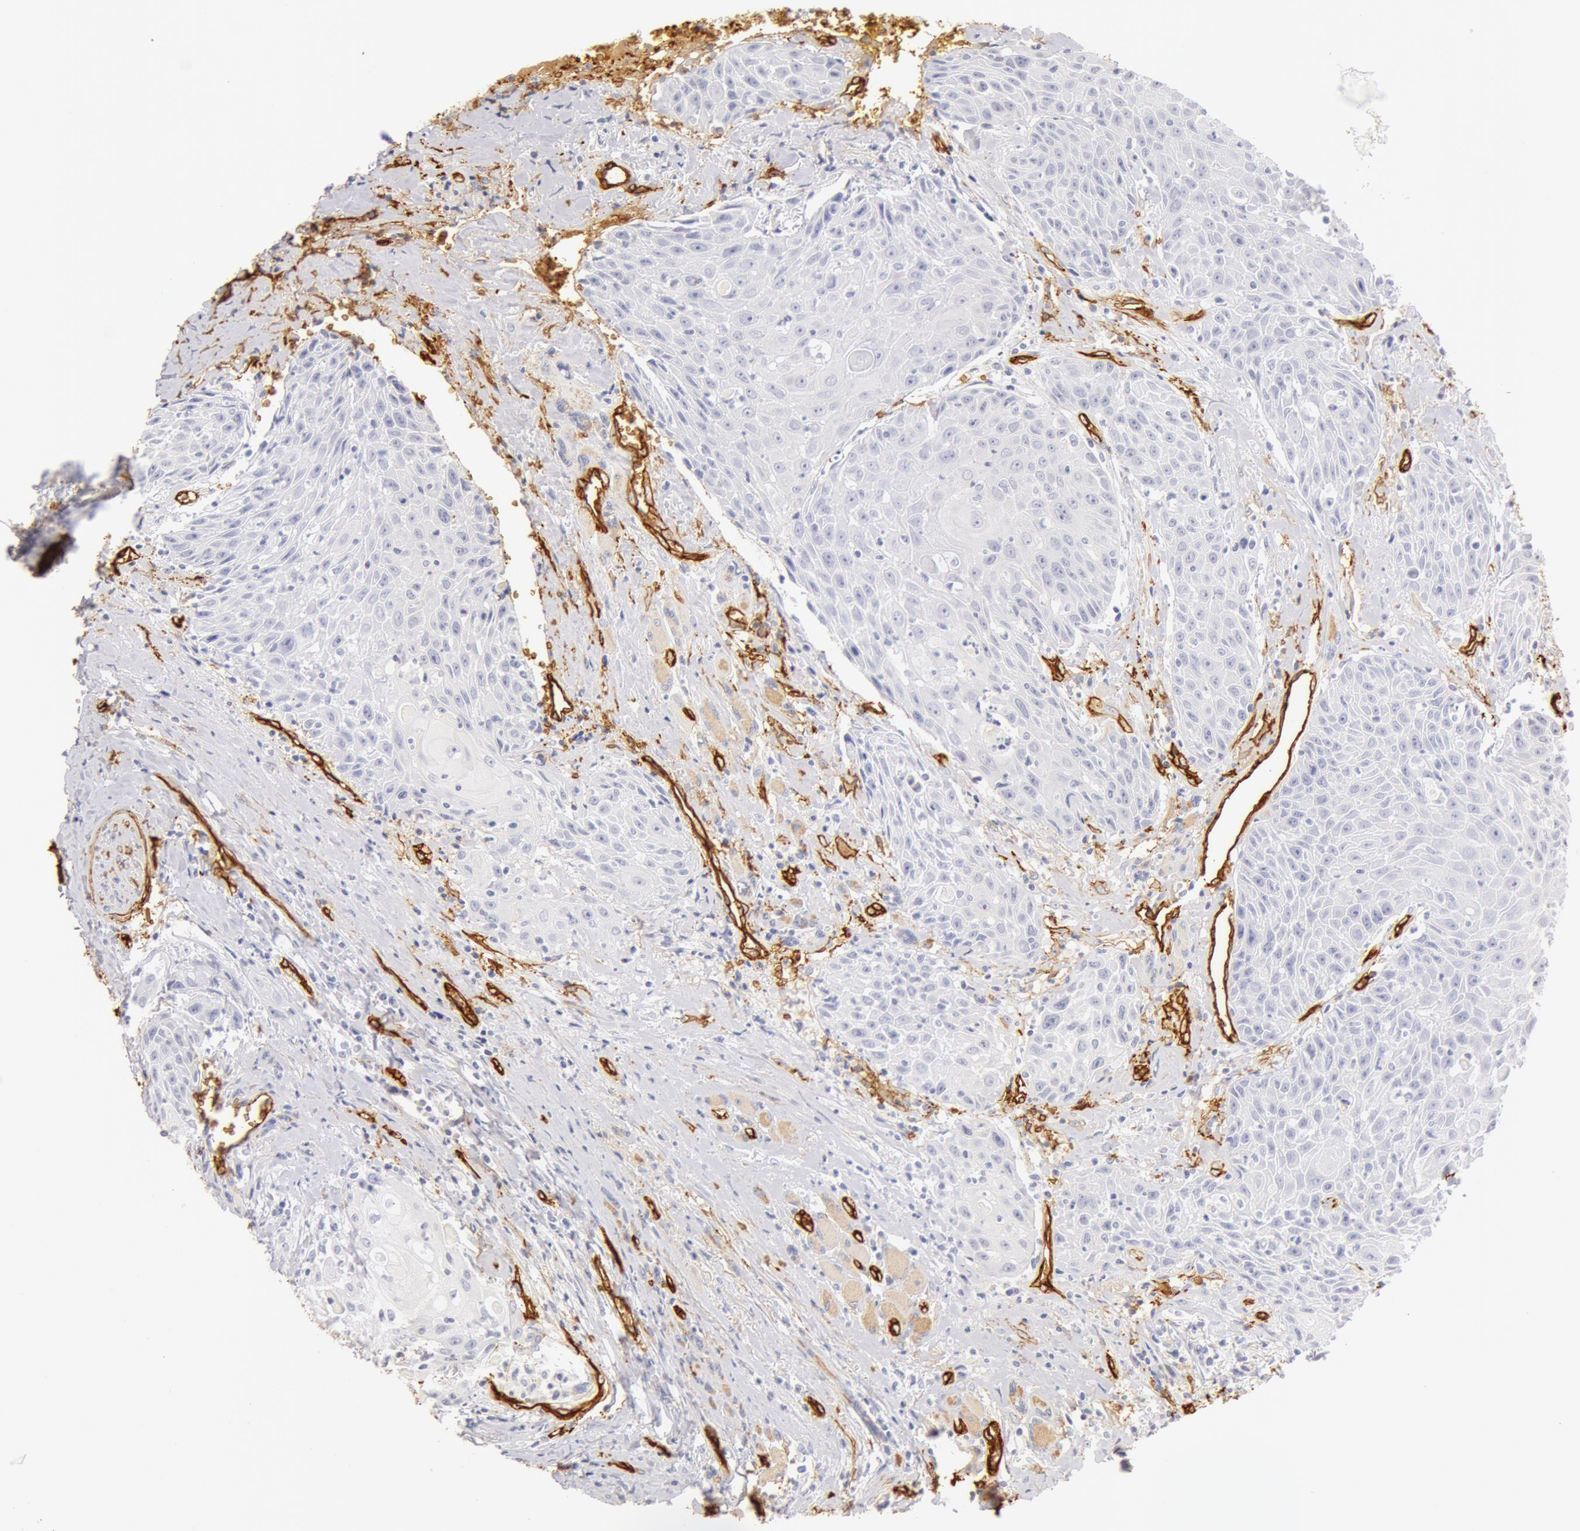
{"staining": {"intensity": "negative", "quantity": "none", "location": "none"}, "tissue": "head and neck cancer", "cell_type": "Tumor cells", "image_type": "cancer", "snomed": [{"axis": "morphology", "description": "Squamous cell carcinoma, NOS"}, {"axis": "topography", "description": "Oral tissue"}, {"axis": "topography", "description": "Head-Neck"}], "caption": "A high-resolution photomicrograph shows IHC staining of head and neck squamous cell carcinoma, which shows no significant expression in tumor cells.", "gene": "AQP1", "patient": {"sex": "female", "age": 82}}